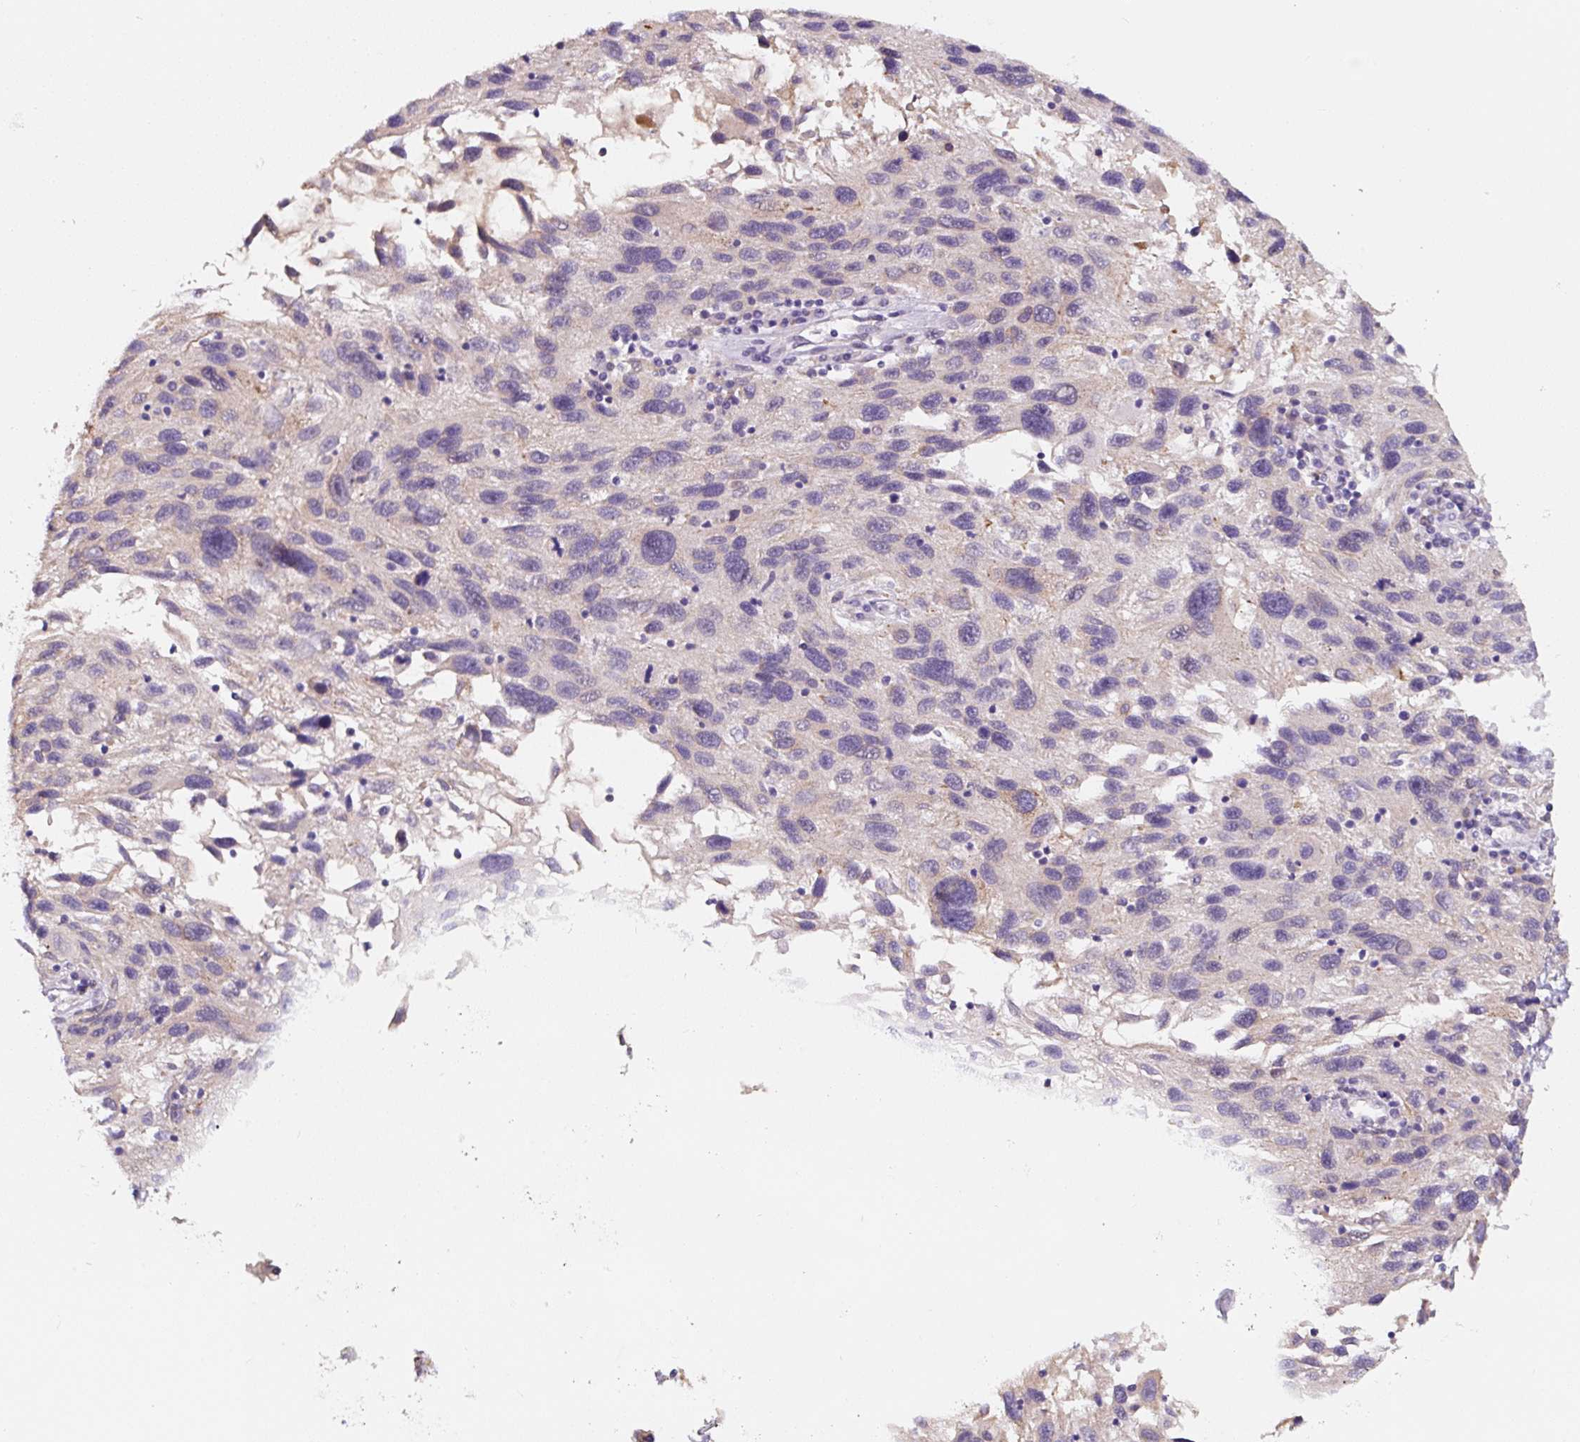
{"staining": {"intensity": "weak", "quantity": "<25%", "location": "cytoplasmic/membranous"}, "tissue": "melanoma", "cell_type": "Tumor cells", "image_type": "cancer", "snomed": [{"axis": "morphology", "description": "Malignant melanoma, NOS"}, {"axis": "topography", "description": "Skin"}], "caption": "The immunohistochemistry histopathology image has no significant positivity in tumor cells of malignant melanoma tissue.", "gene": "ASRGL1", "patient": {"sex": "male", "age": 53}}